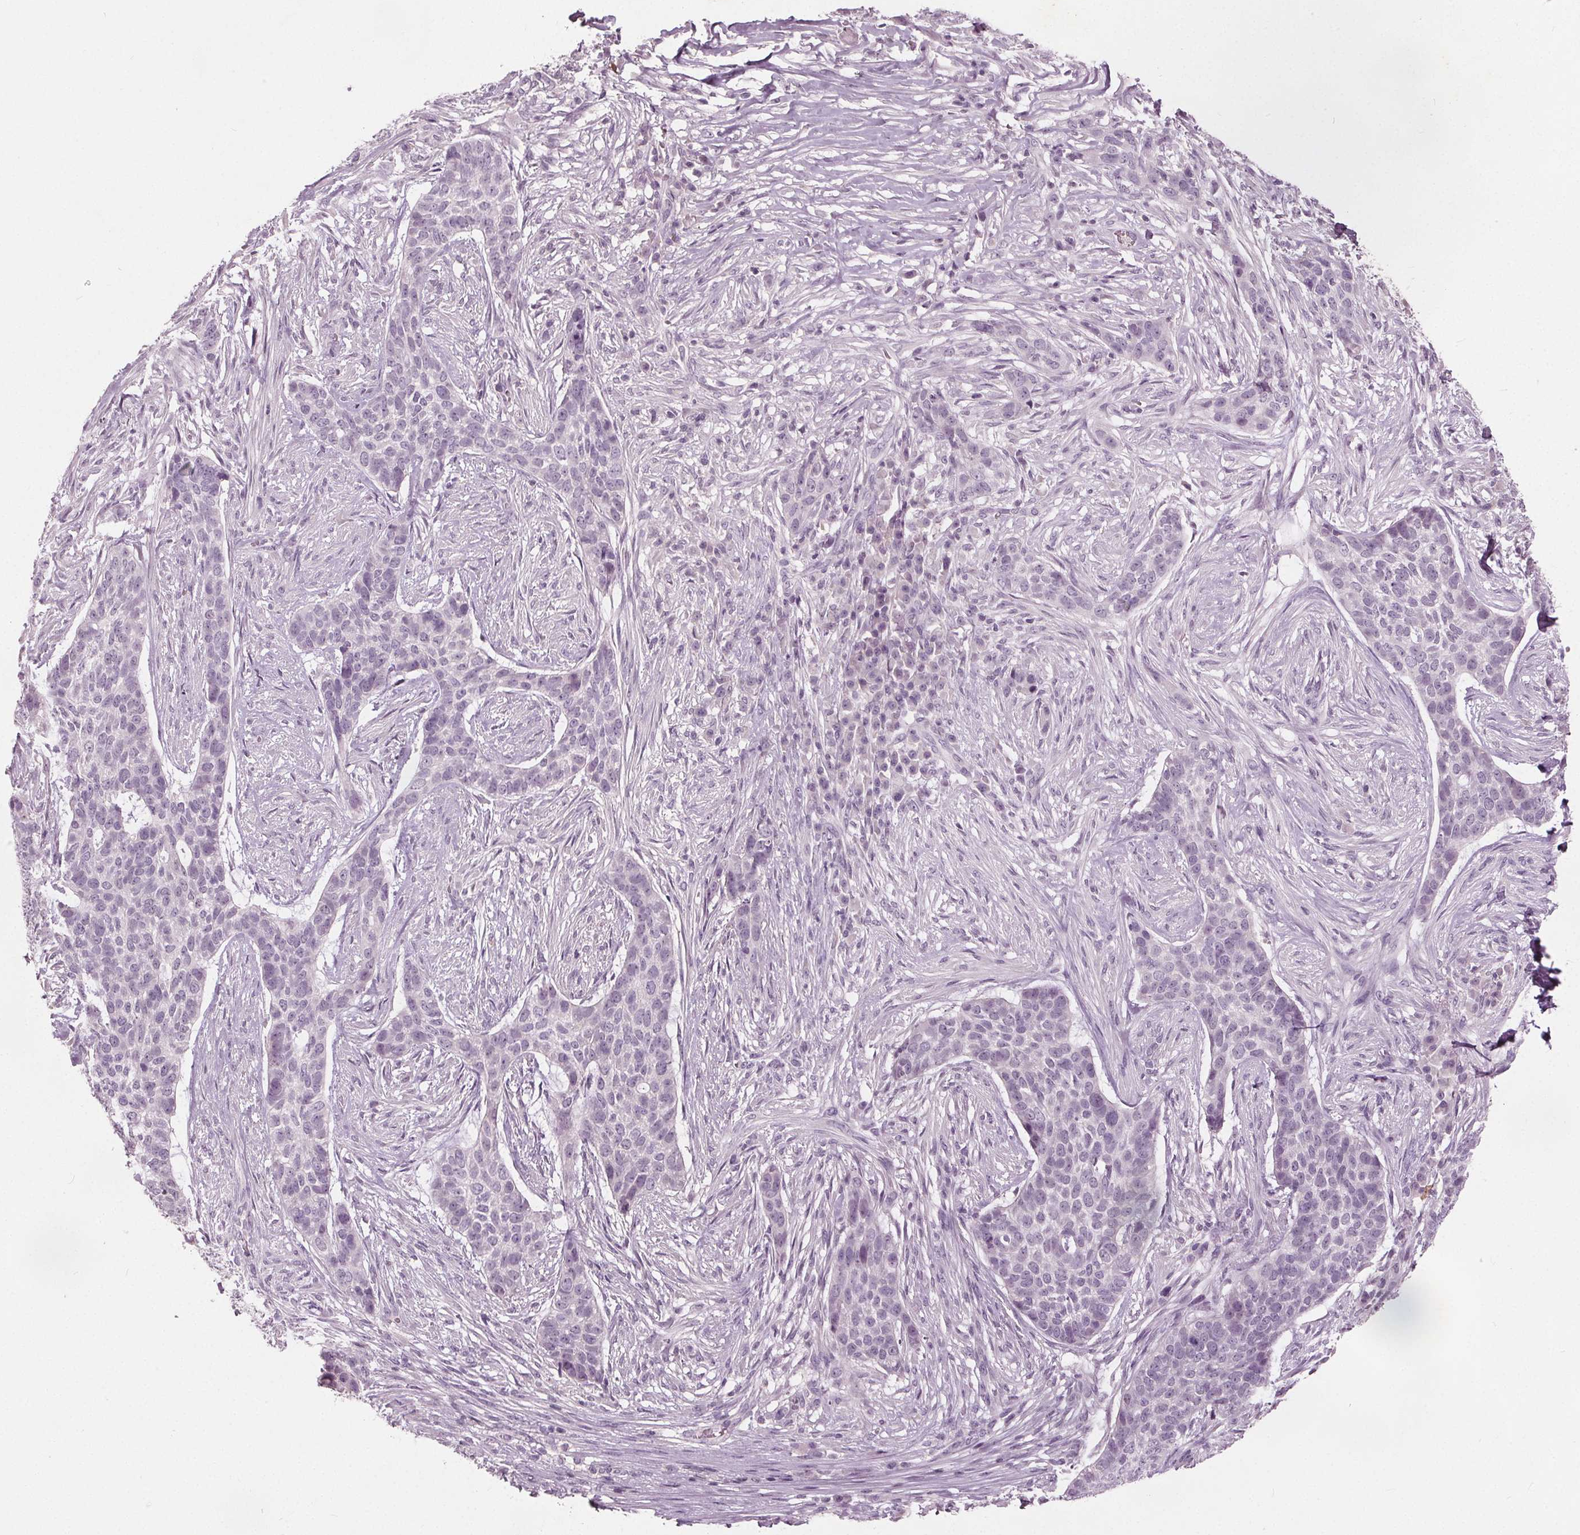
{"staining": {"intensity": "negative", "quantity": "none", "location": "none"}, "tissue": "skin cancer", "cell_type": "Tumor cells", "image_type": "cancer", "snomed": [{"axis": "morphology", "description": "Basal cell carcinoma"}, {"axis": "topography", "description": "Skin"}], "caption": "DAB (3,3'-diaminobenzidine) immunohistochemical staining of basal cell carcinoma (skin) shows no significant staining in tumor cells. The staining is performed using DAB (3,3'-diaminobenzidine) brown chromogen with nuclei counter-stained in using hematoxylin.", "gene": "TKFC", "patient": {"sex": "female", "age": 69}}